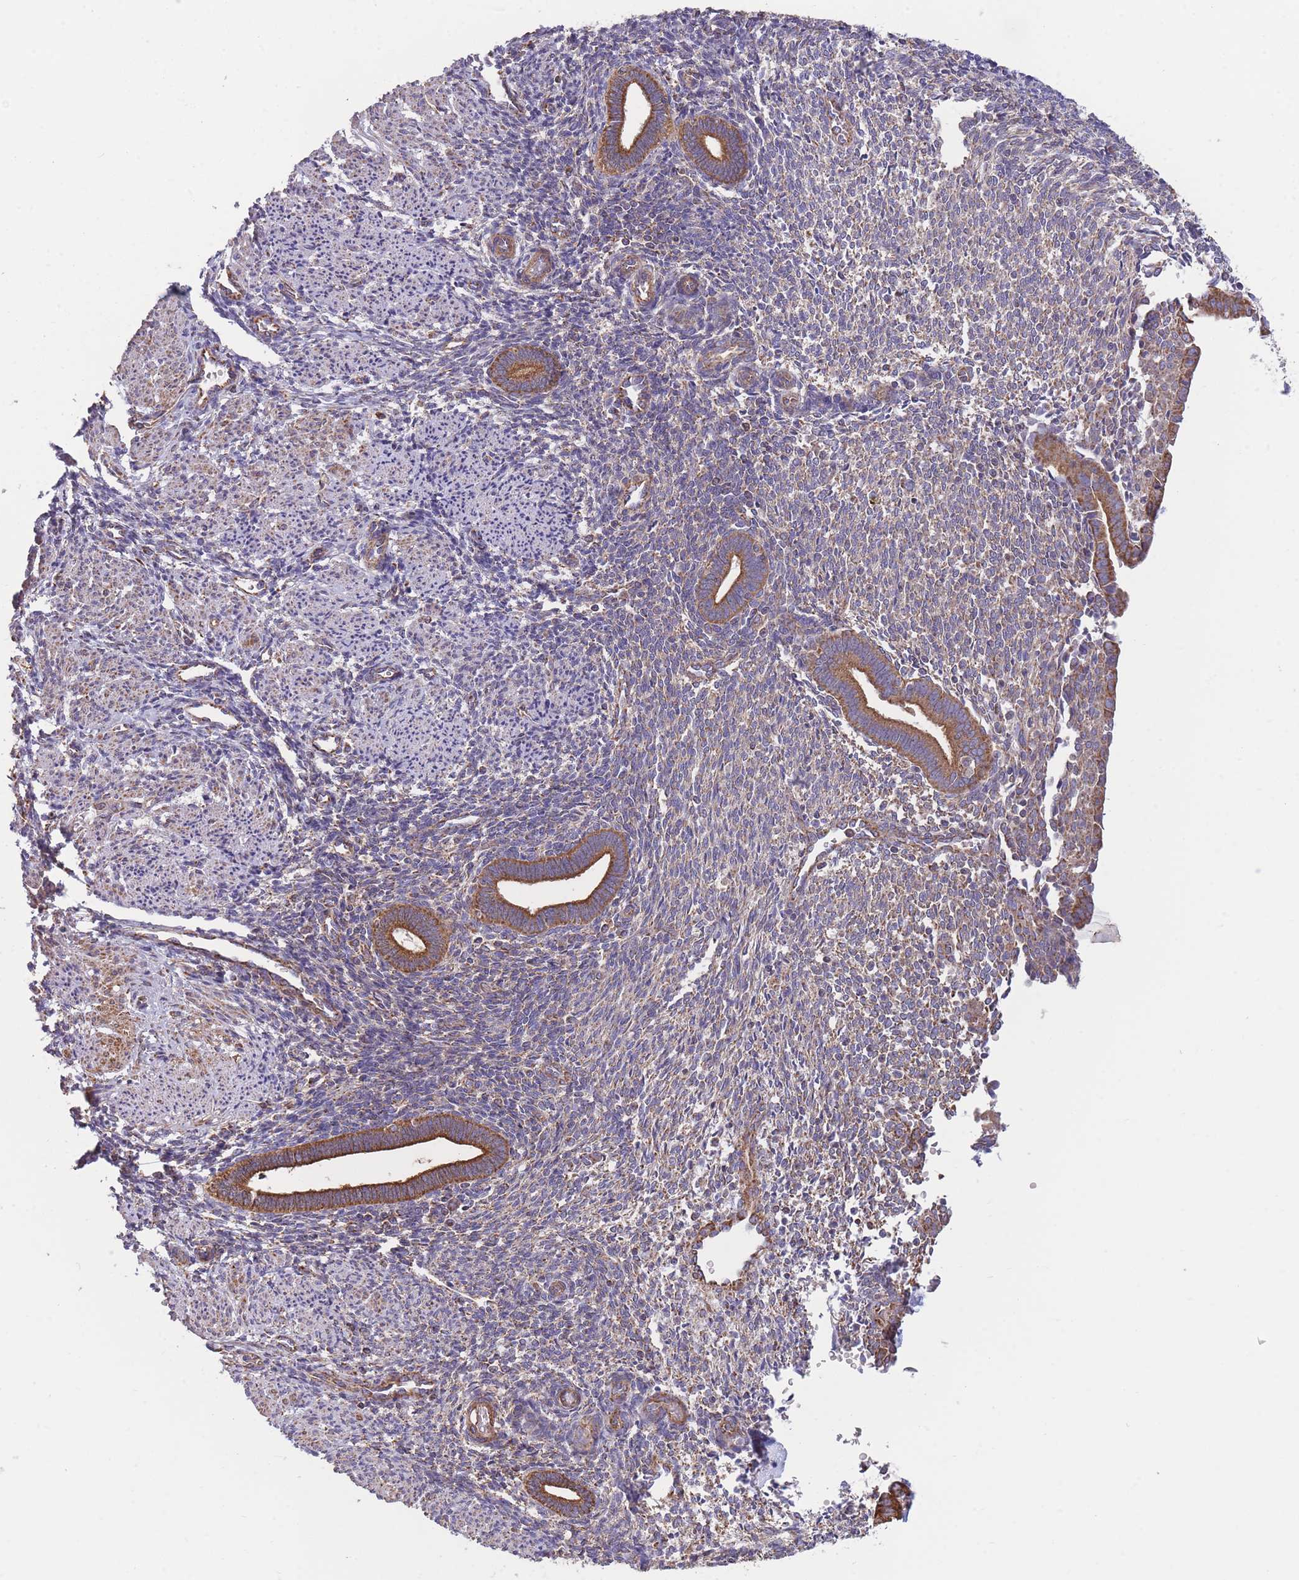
{"staining": {"intensity": "moderate", "quantity": "25%-75%", "location": "cytoplasmic/membranous"}, "tissue": "endometrium", "cell_type": "Cells in endometrial stroma", "image_type": "normal", "snomed": [{"axis": "morphology", "description": "Normal tissue, NOS"}, {"axis": "topography", "description": "Endometrium"}], "caption": "High-magnification brightfield microscopy of normal endometrium stained with DAB (brown) and counterstained with hematoxylin (blue). cells in endometrial stroma exhibit moderate cytoplasmic/membranous staining is identified in approximately25%-75% of cells. (DAB IHC, brown staining for protein, blue staining for nuclei).", "gene": "KIF16B", "patient": {"sex": "female", "age": 32}}